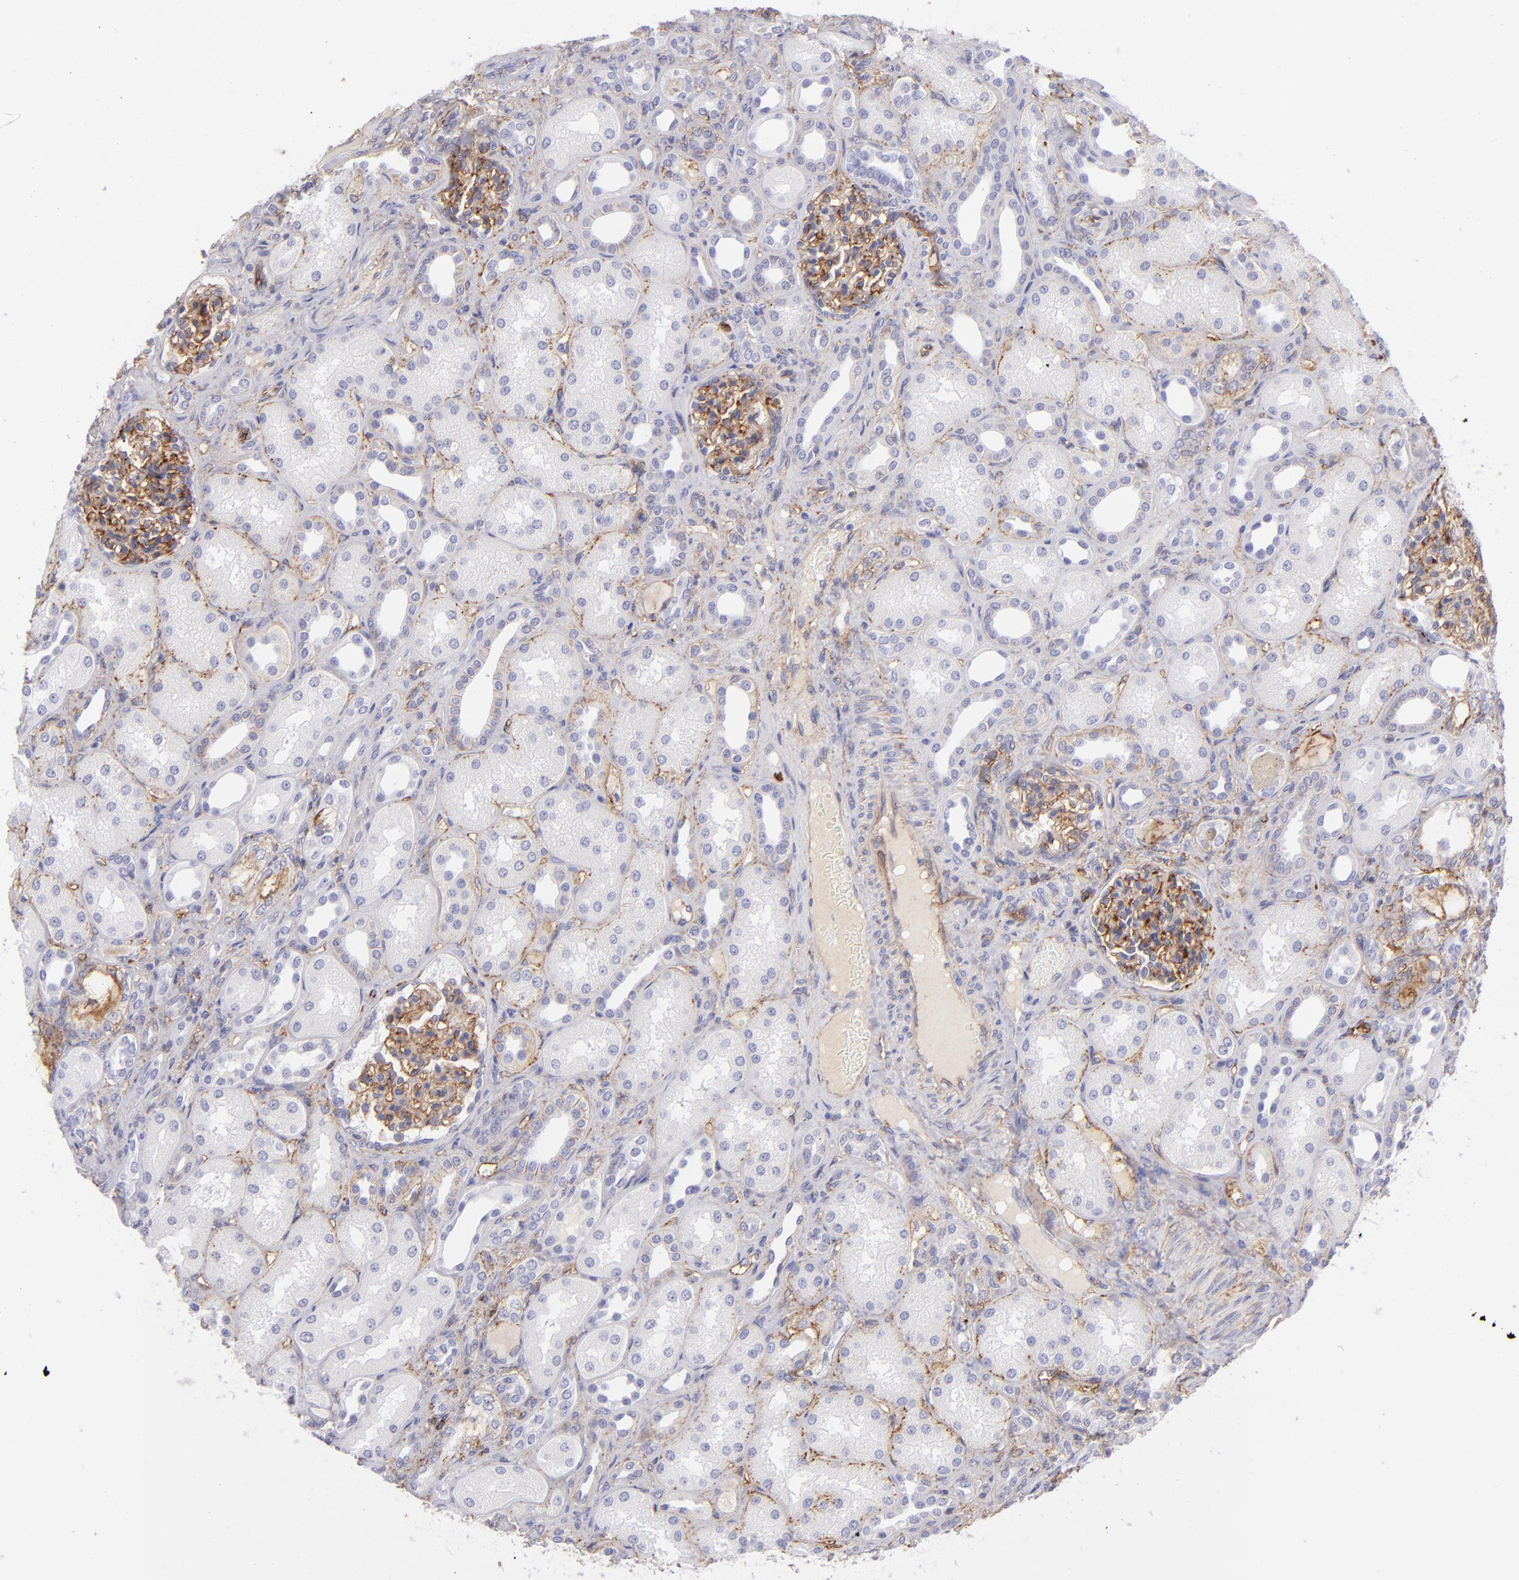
{"staining": {"intensity": "negative", "quantity": "none", "location": "none"}, "tissue": "kidney", "cell_type": "Cells in glomeruli", "image_type": "normal", "snomed": [{"axis": "morphology", "description": "Normal tissue, NOS"}, {"axis": "topography", "description": "Kidney"}], "caption": "This is a micrograph of IHC staining of normal kidney, which shows no expression in cells in glomeruli.", "gene": "CD81", "patient": {"sex": "male", "age": 7}}